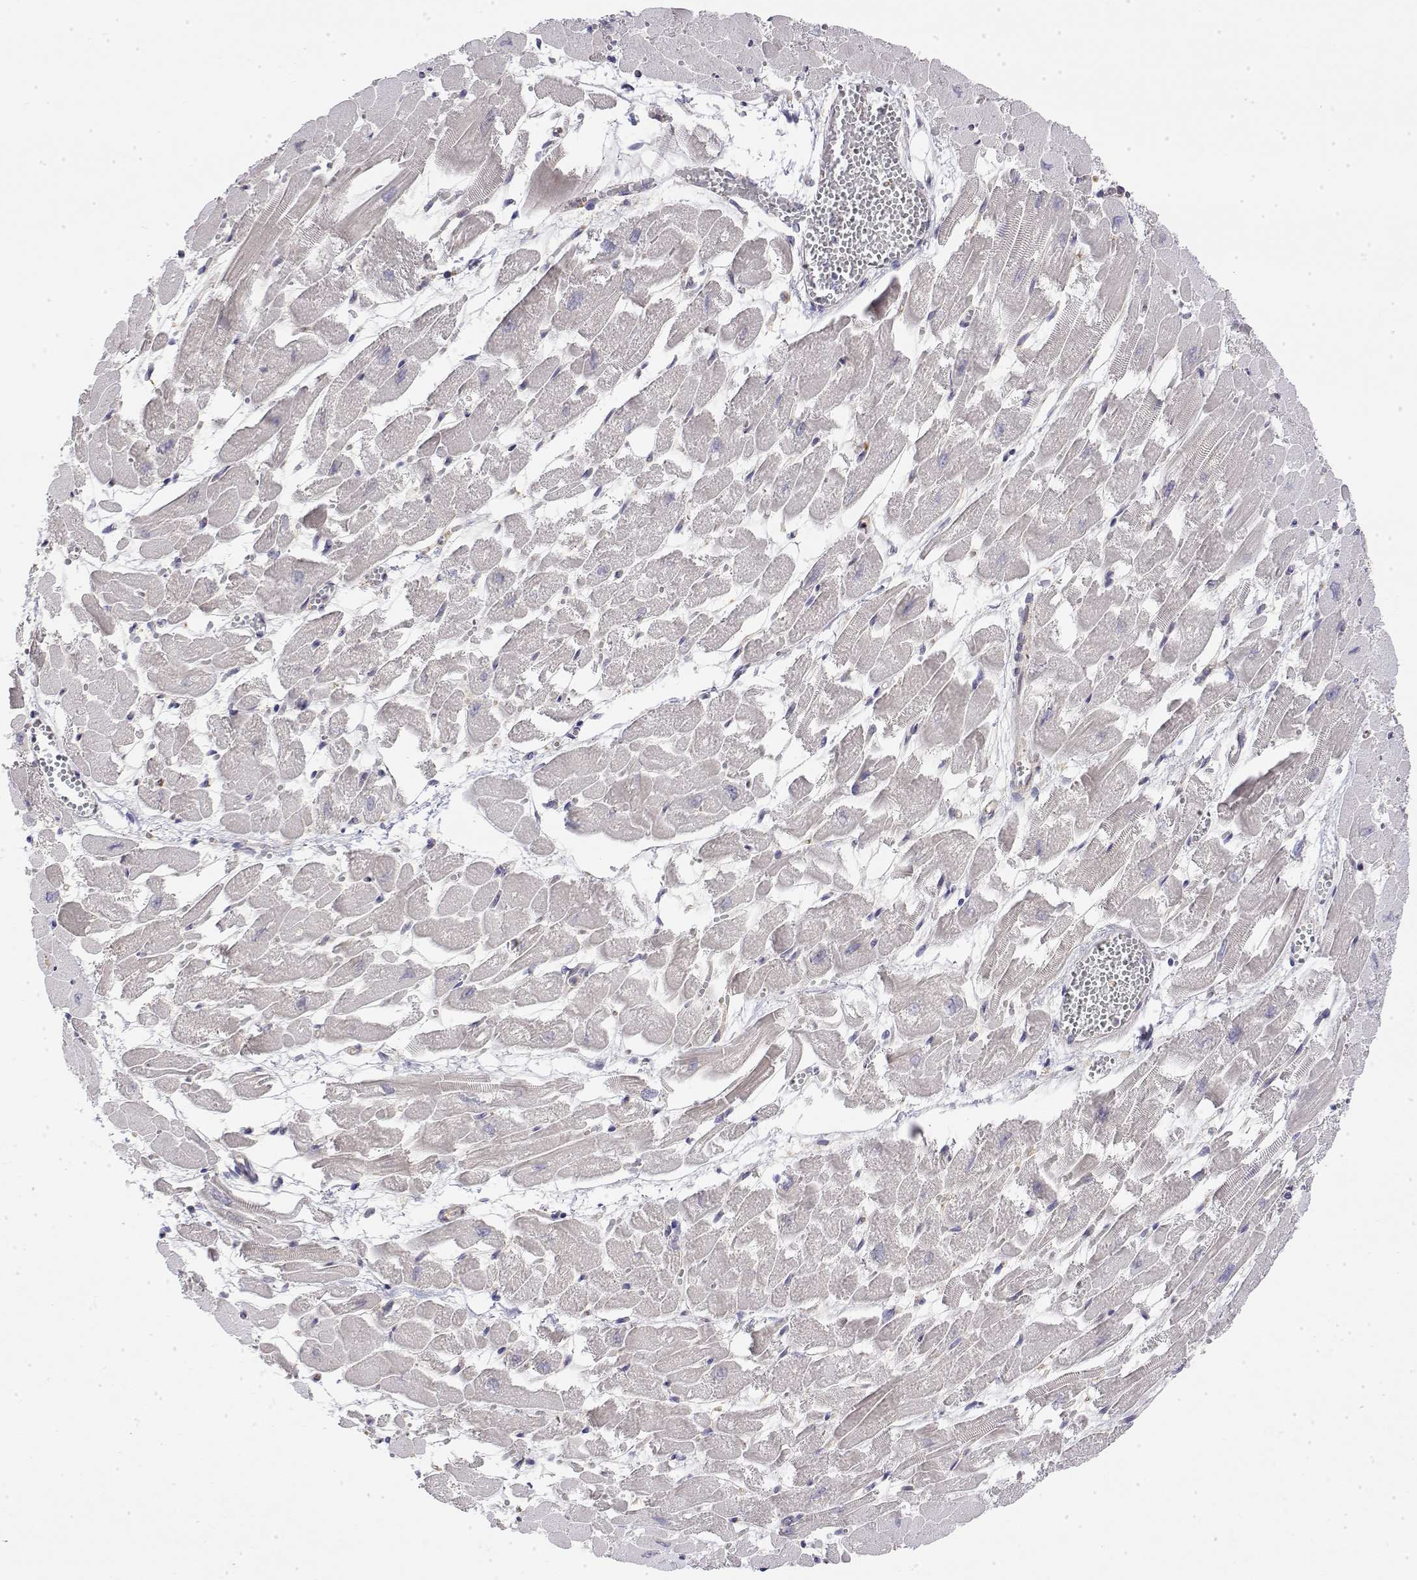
{"staining": {"intensity": "negative", "quantity": "none", "location": "none"}, "tissue": "heart muscle", "cell_type": "Cardiomyocytes", "image_type": "normal", "snomed": [{"axis": "morphology", "description": "Normal tissue, NOS"}, {"axis": "topography", "description": "Heart"}], "caption": "High power microscopy photomicrograph of an immunohistochemistry (IHC) histopathology image of normal heart muscle, revealing no significant staining in cardiomyocytes.", "gene": "IGFBP4", "patient": {"sex": "female", "age": 52}}